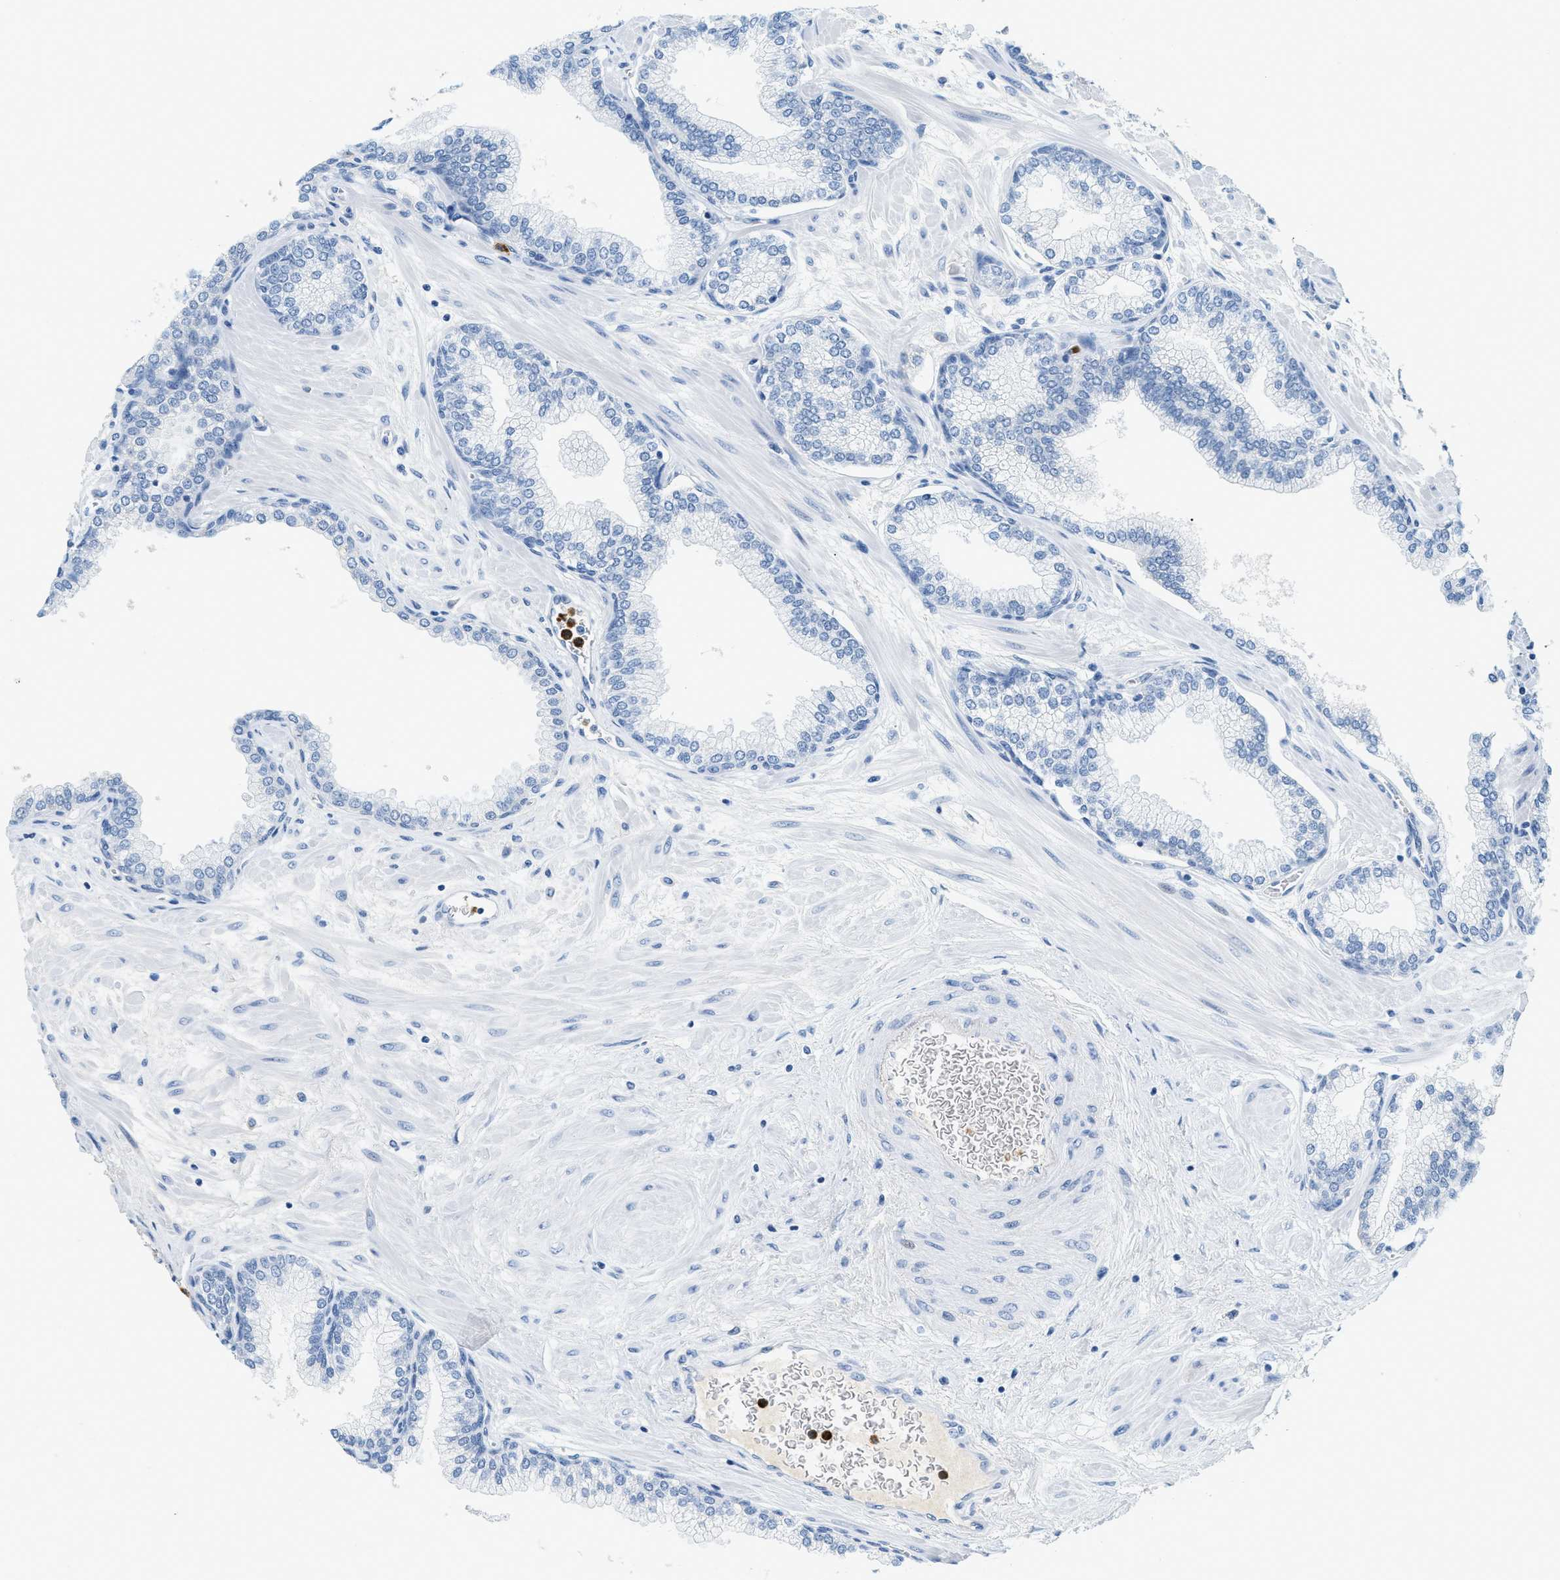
{"staining": {"intensity": "negative", "quantity": "none", "location": "none"}, "tissue": "prostate", "cell_type": "Glandular cells", "image_type": "normal", "snomed": [{"axis": "morphology", "description": "Normal tissue, NOS"}, {"axis": "morphology", "description": "Urothelial carcinoma, Low grade"}, {"axis": "topography", "description": "Urinary bladder"}, {"axis": "topography", "description": "Prostate"}], "caption": "This photomicrograph is of normal prostate stained with immunohistochemistry to label a protein in brown with the nuclei are counter-stained blue. There is no expression in glandular cells.", "gene": "LCN2", "patient": {"sex": "male", "age": 60}}